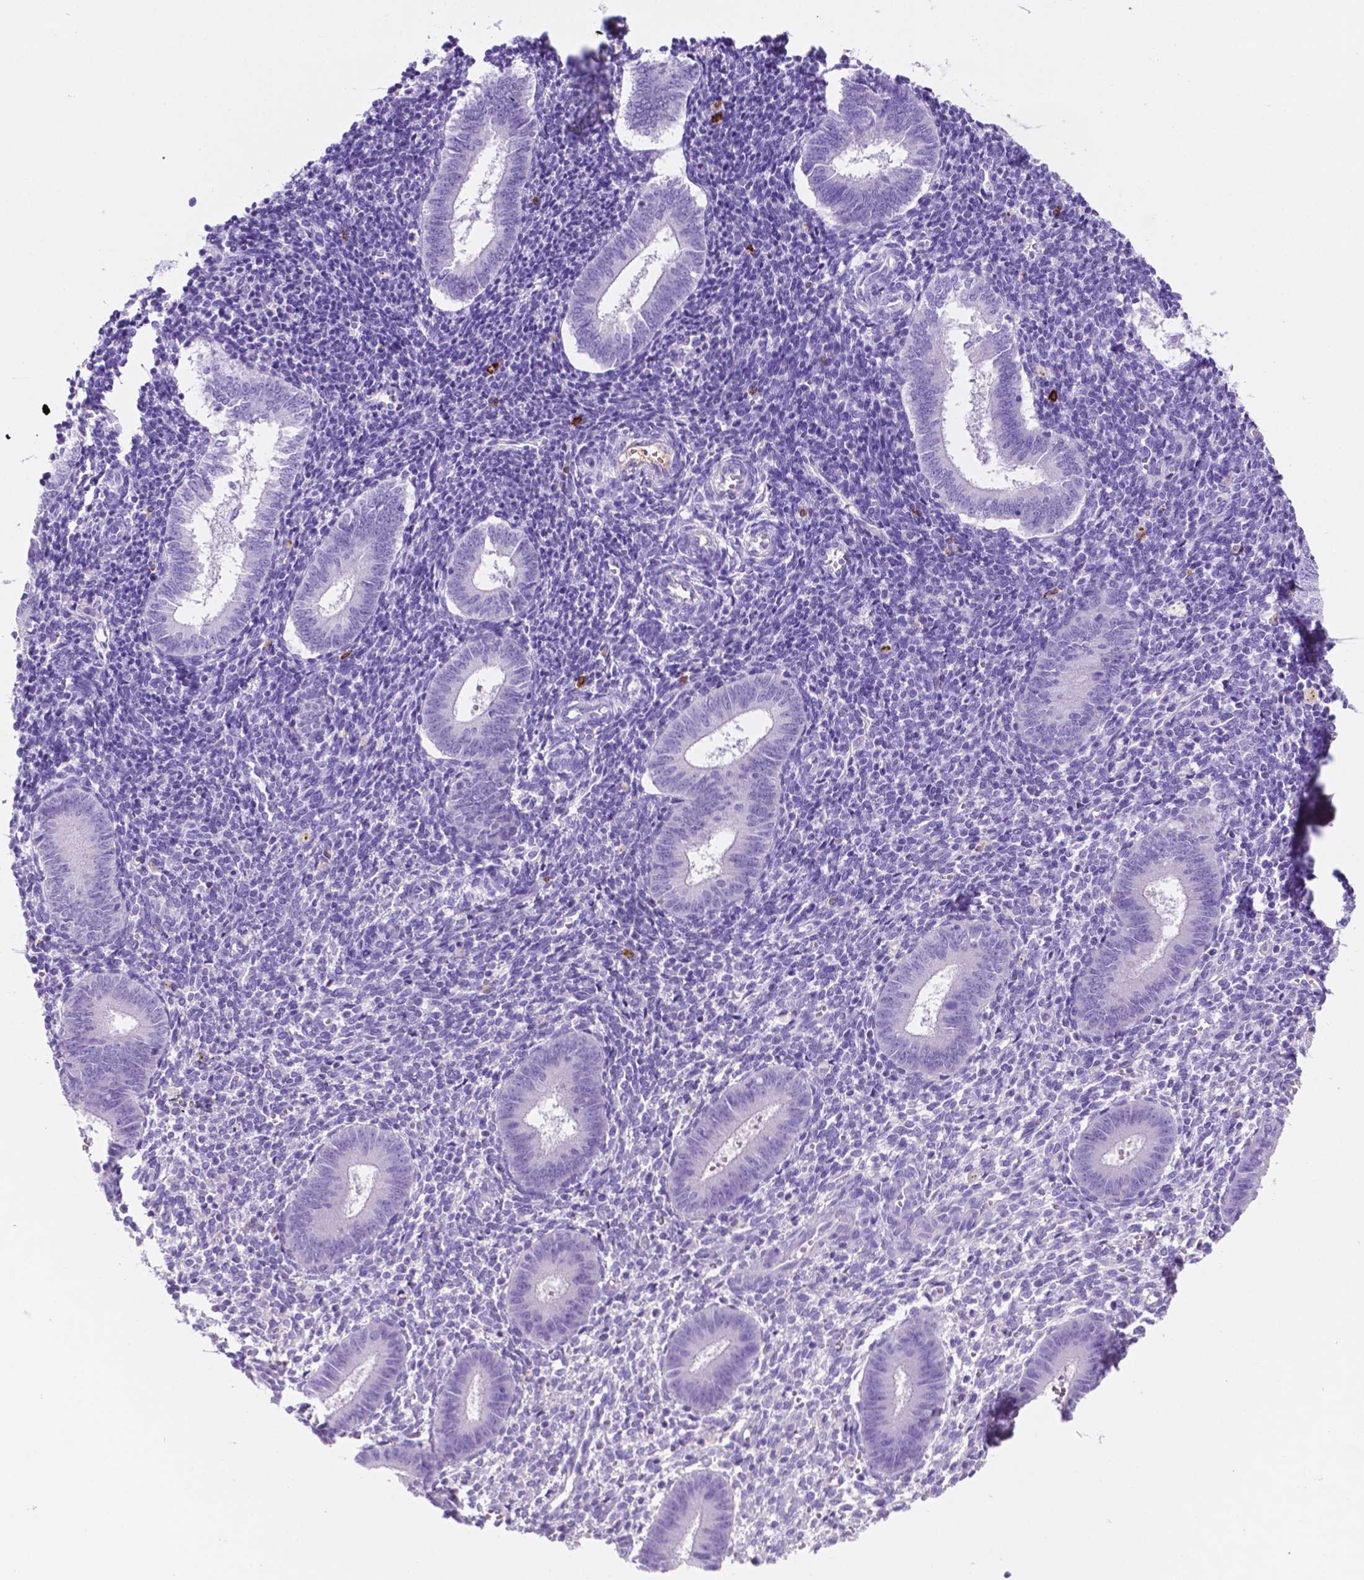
{"staining": {"intensity": "negative", "quantity": "none", "location": "none"}, "tissue": "endometrium", "cell_type": "Cells in endometrial stroma", "image_type": "normal", "snomed": [{"axis": "morphology", "description": "Normal tissue, NOS"}, {"axis": "topography", "description": "Endometrium"}], "caption": "Cells in endometrial stroma are negative for protein expression in unremarkable human endometrium. (DAB (3,3'-diaminobenzidine) immunohistochemistry with hematoxylin counter stain).", "gene": "FOXB2", "patient": {"sex": "female", "age": 25}}